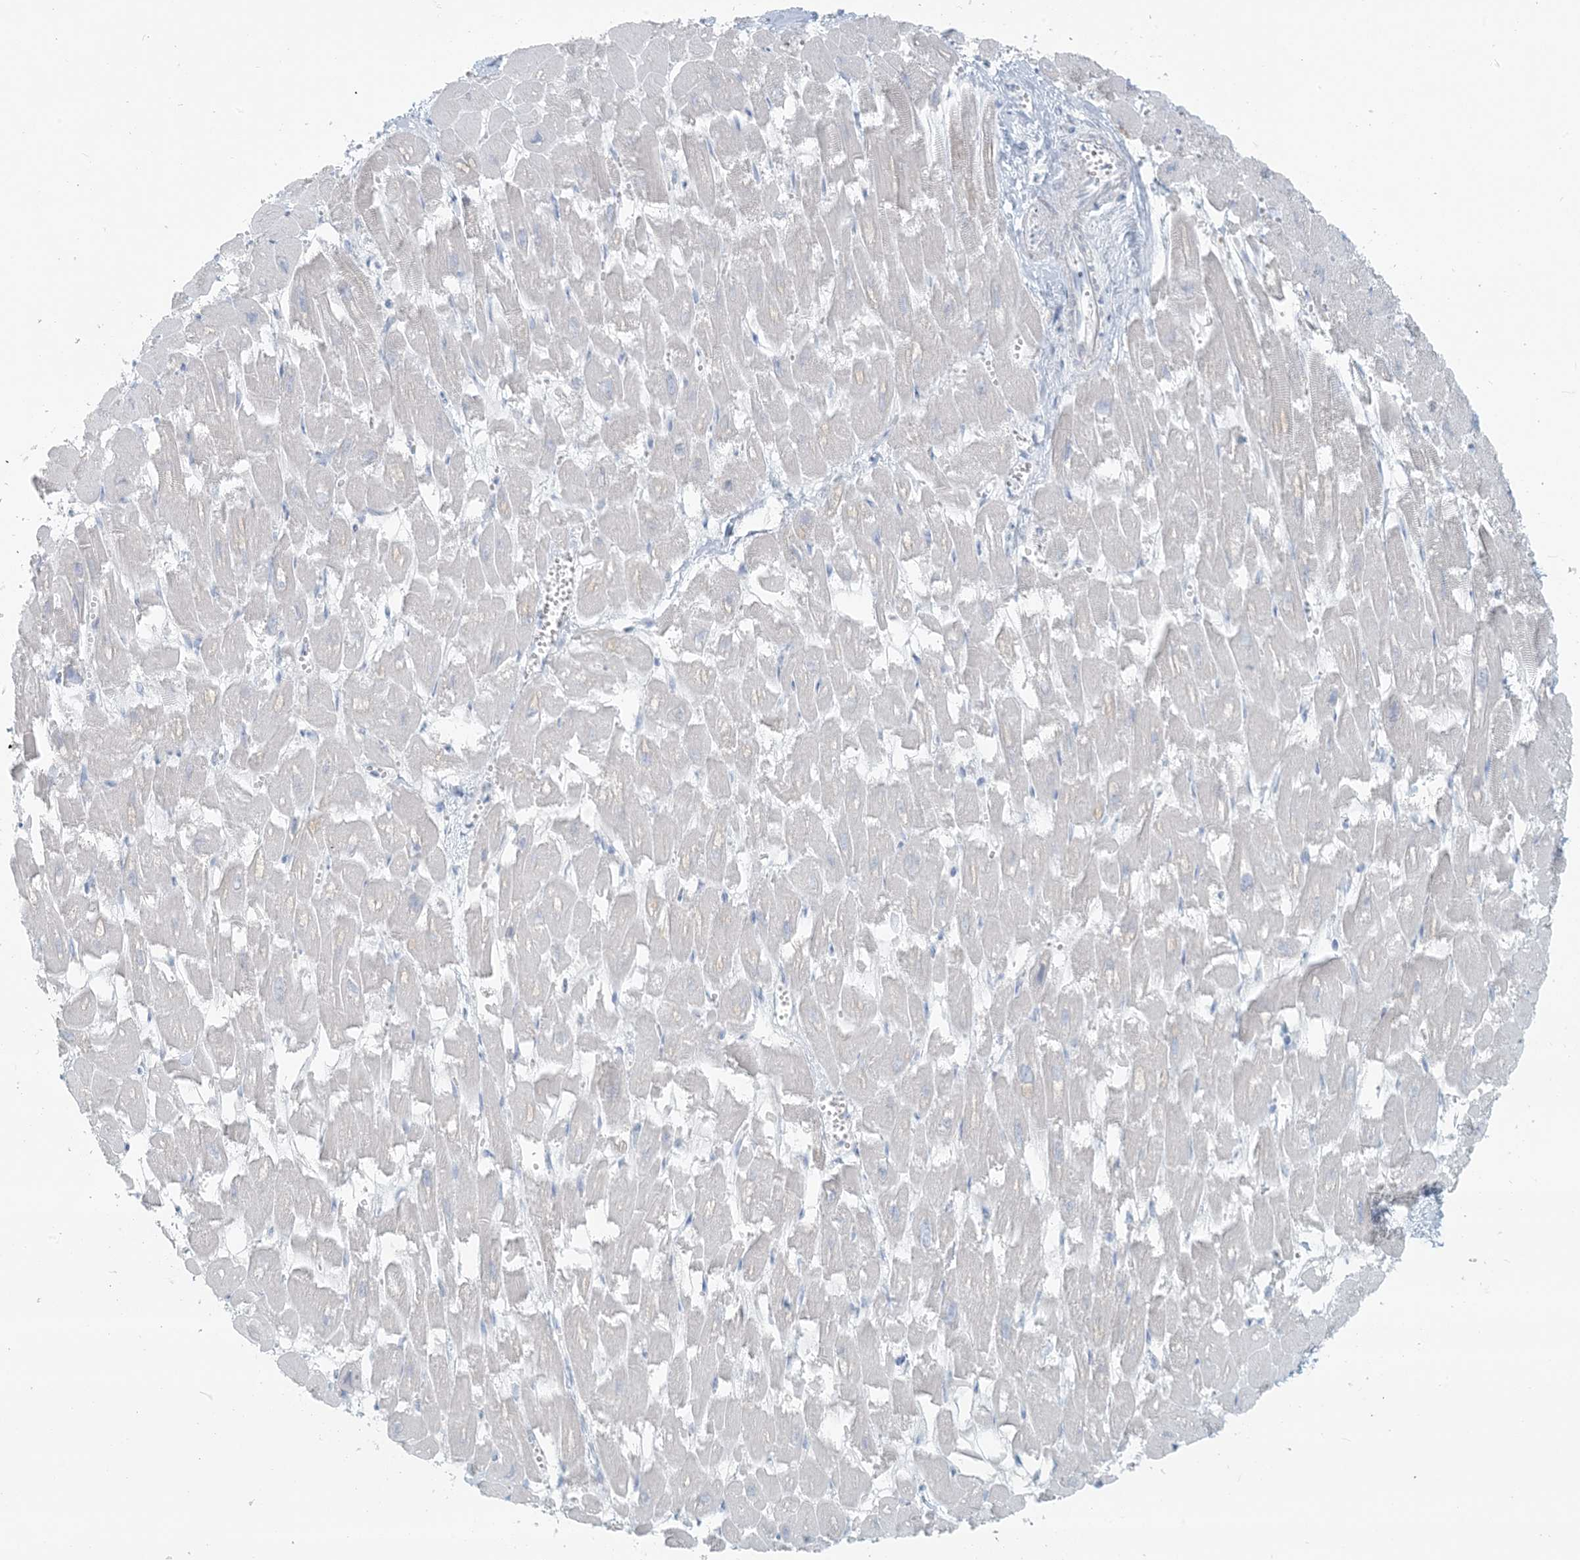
{"staining": {"intensity": "negative", "quantity": "none", "location": "none"}, "tissue": "heart muscle", "cell_type": "Cardiomyocytes", "image_type": "normal", "snomed": [{"axis": "morphology", "description": "Normal tissue, NOS"}, {"axis": "topography", "description": "Heart"}], "caption": "A micrograph of heart muscle stained for a protein displays no brown staining in cardiomyocytes.", "gene": "SCML1", "patient": {"sex": "male", "age": 54}}